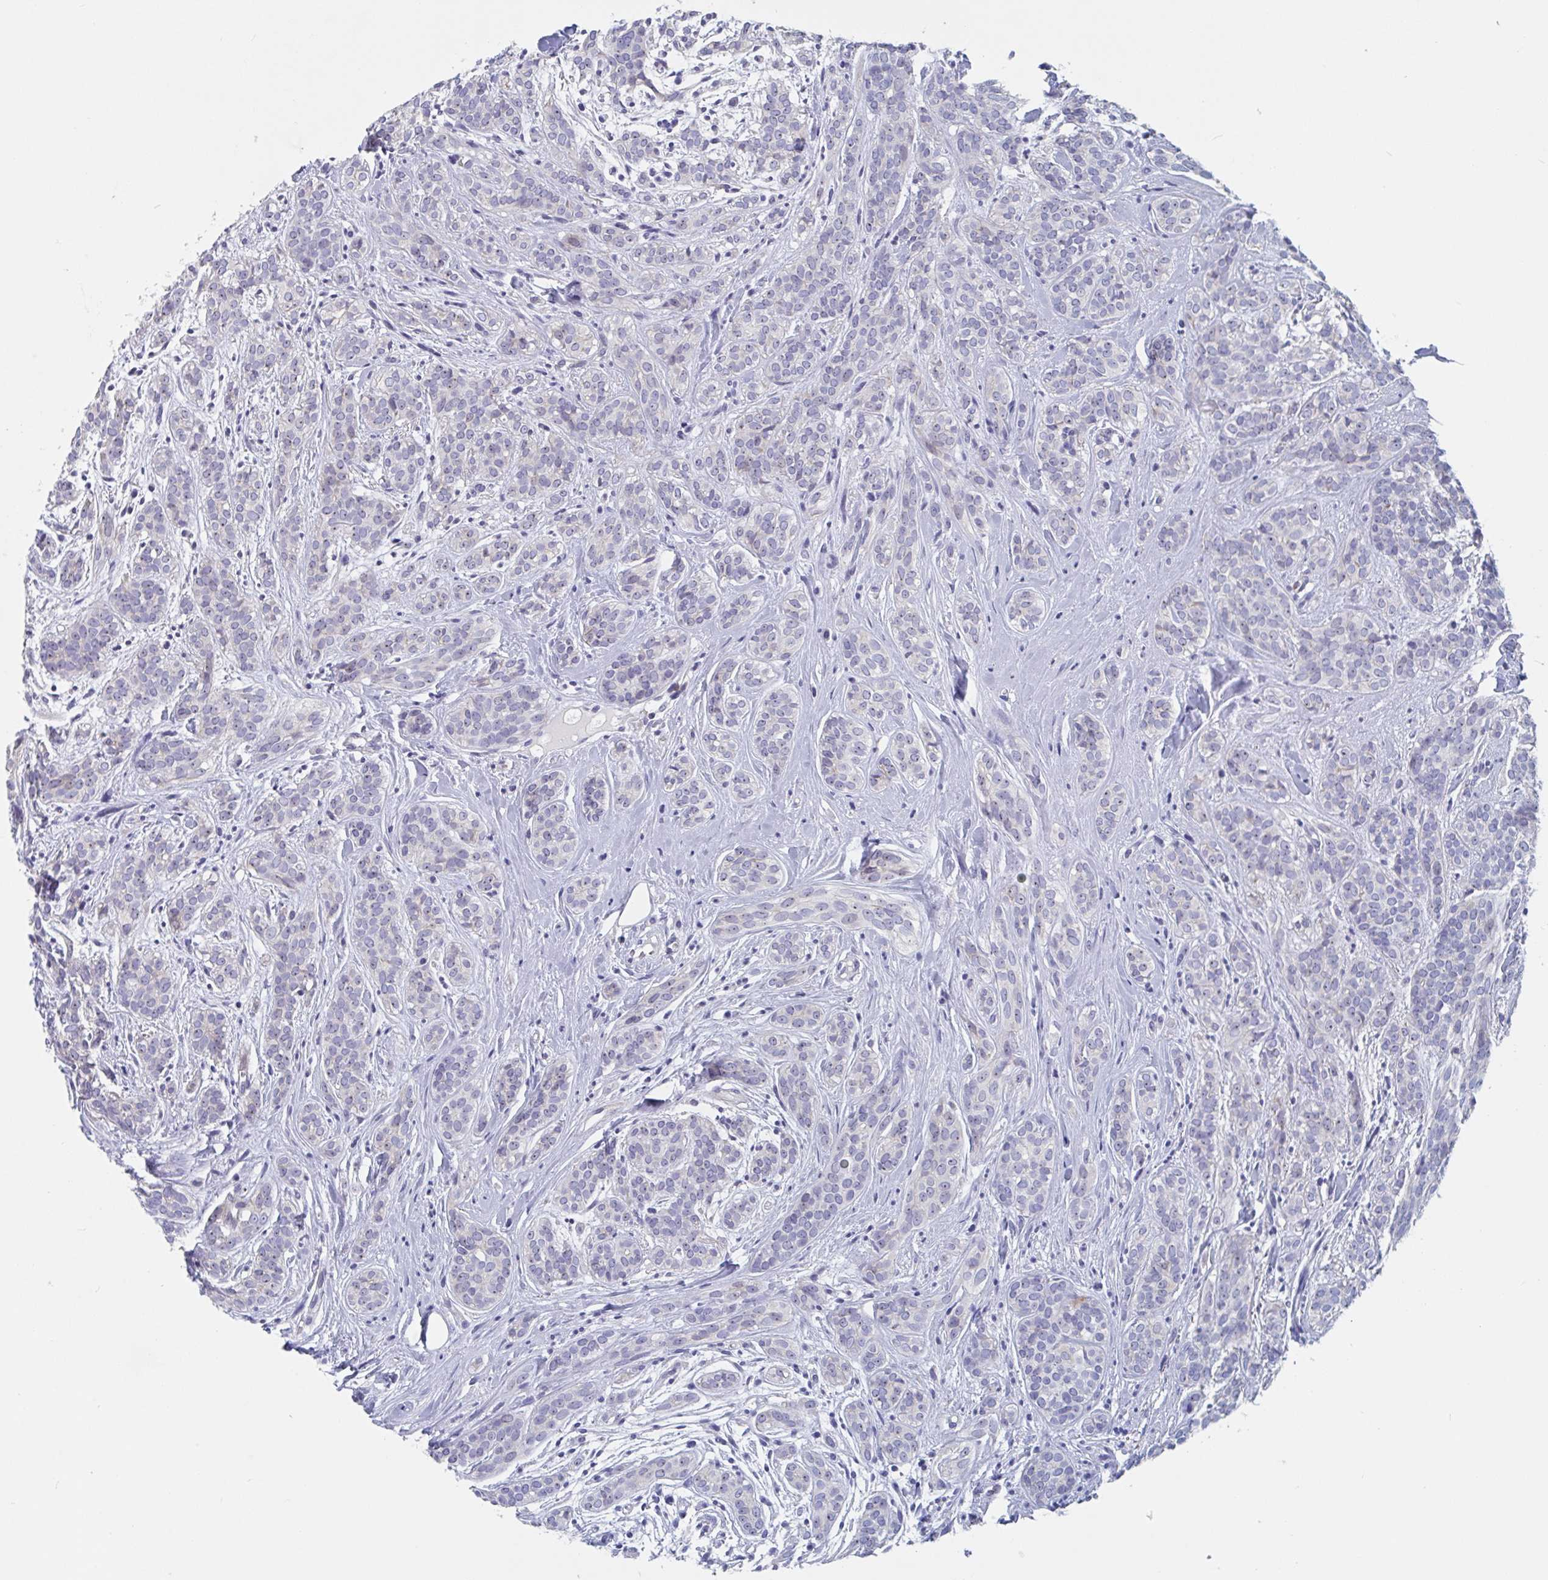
{"staining": {"intensity": "negative", "quantity": "none", "location": "none"}, "tissue": "head and neck cancer", "cell_type": "Tumor cells", "image_type": "cancer", "snomed": [{"axis": "morphology", "description": "Adenocarcinoma, NOS"}, {"axis": "topography", "description": "Head-Neck"}], "caption": "DAB immunohistochemical staining of human adenocarcinoma (head and neck) exhibits no significant staining in tumor cells.", "gene": "MRPL53", "patient": {"sex": "female", "age": 57}}